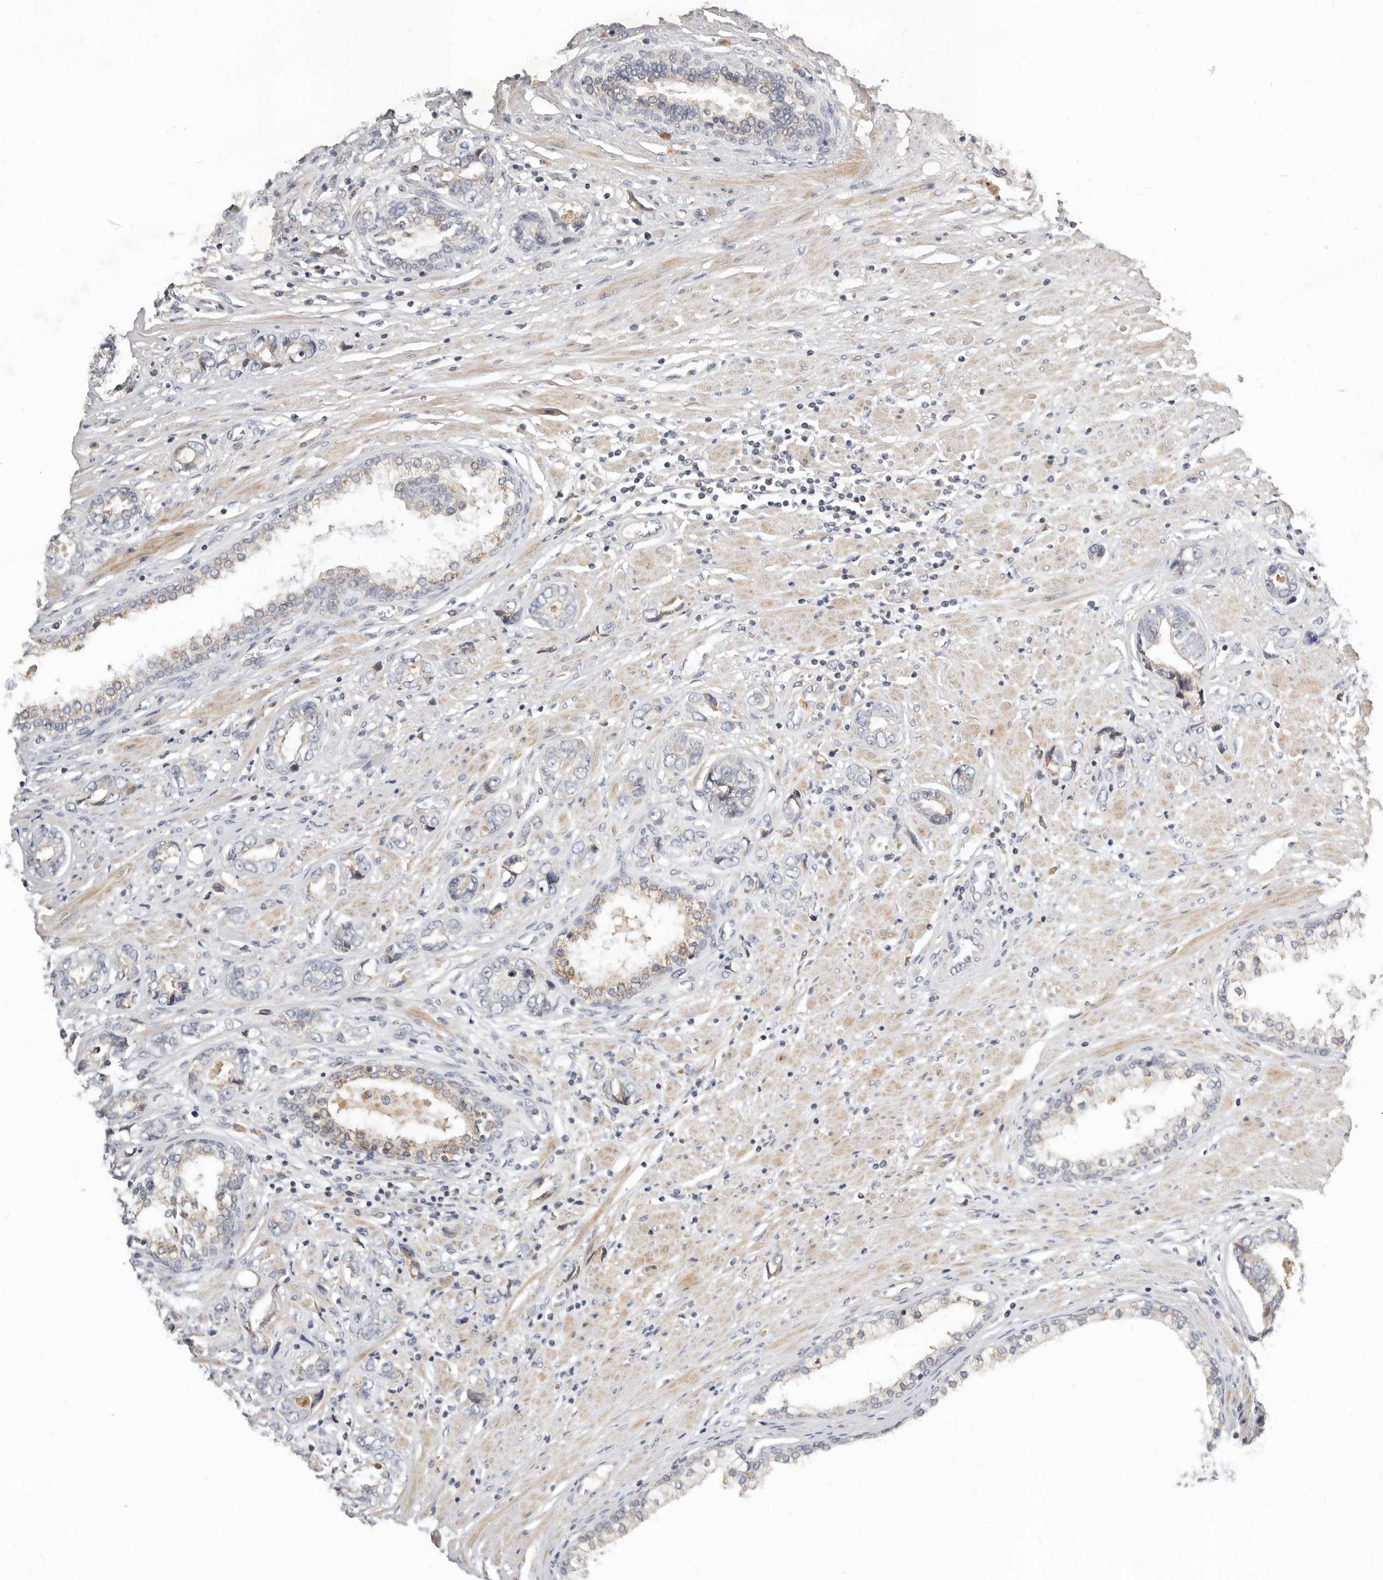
{"staining": {"intensity": "negative", "quantity": "none", "location": "none"}, "tissue": "prostate cancer", "cell_type": "Tumor cells", "image_type": "cancer", "snomed": [{"axis": "morphology", "description": "Adenocarcinoma, High grade"}, {"axis": "topography", "description": "Prostate"}], "caption": "High power microscopy image of an immunohistochemistry micrograph of prostate cancer (high-grade adenocarcinoma), revealing no significant staining in tumor cells.", "gene": "MICALL2", "patient": {"sex": "male", "age": 61}}